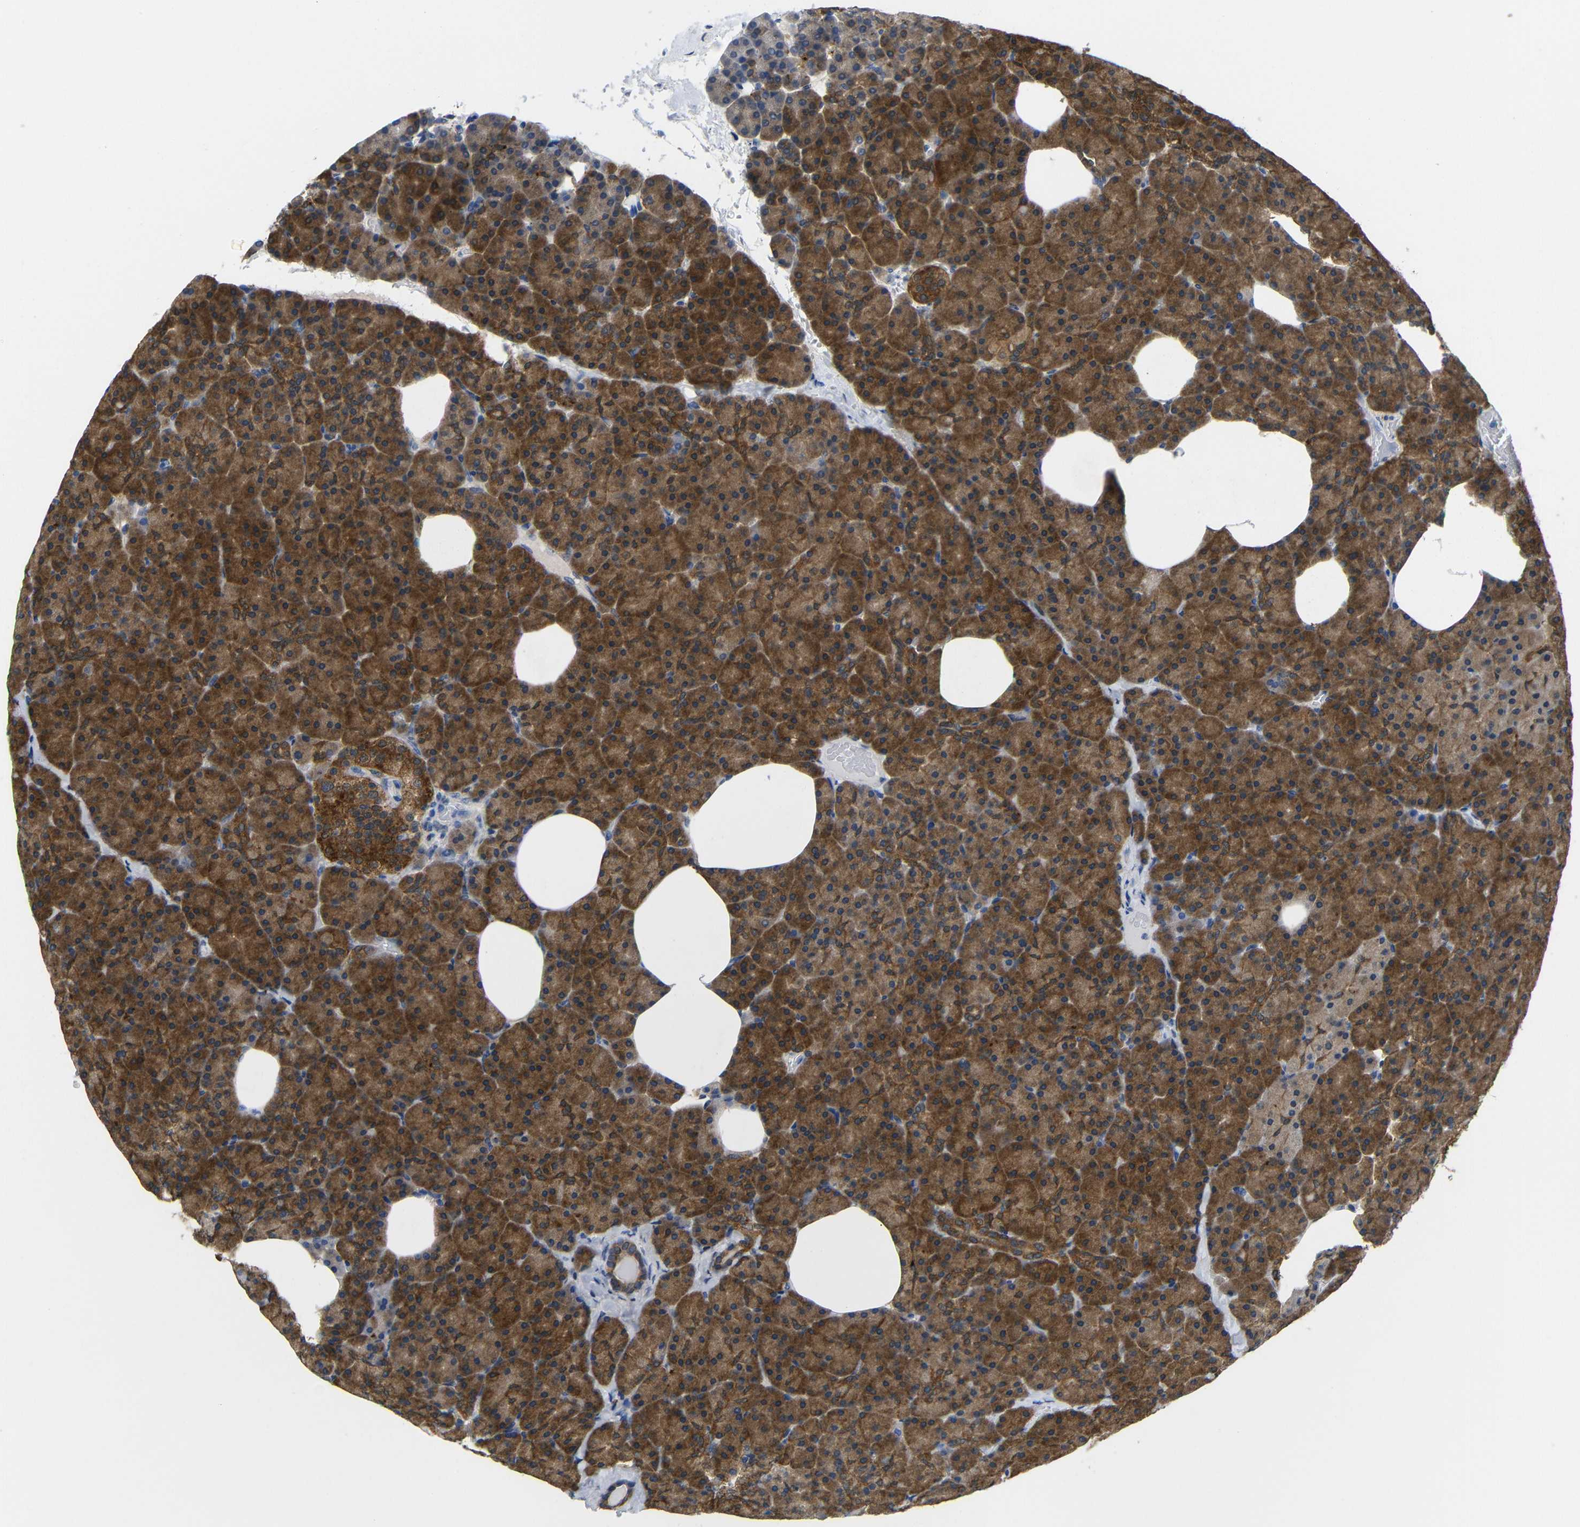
{"staining": {"intensity": "strong", "quantity": ">75%", "location": "cytoplasmic/membranous"}, "tissue": "pancreas", "cell_type": "Exocrine glandular cells", "image_type": "normal", "snomed": [{"axis": "morphology", "description": "Normal tissue, NOS"}, {"axis": "topography", "description": "Pancreas"}], "caption": "Pancreas stained with DAB (3,3'-diaminobenzidine) immunohistochemistry (IHC) reveals high levels of strong cytoplasmic/membranous expression in approximately >75% of exocrine glandular cells.", "gene": "PEBP1", "patient": {"sex": "female", "age": 35}}